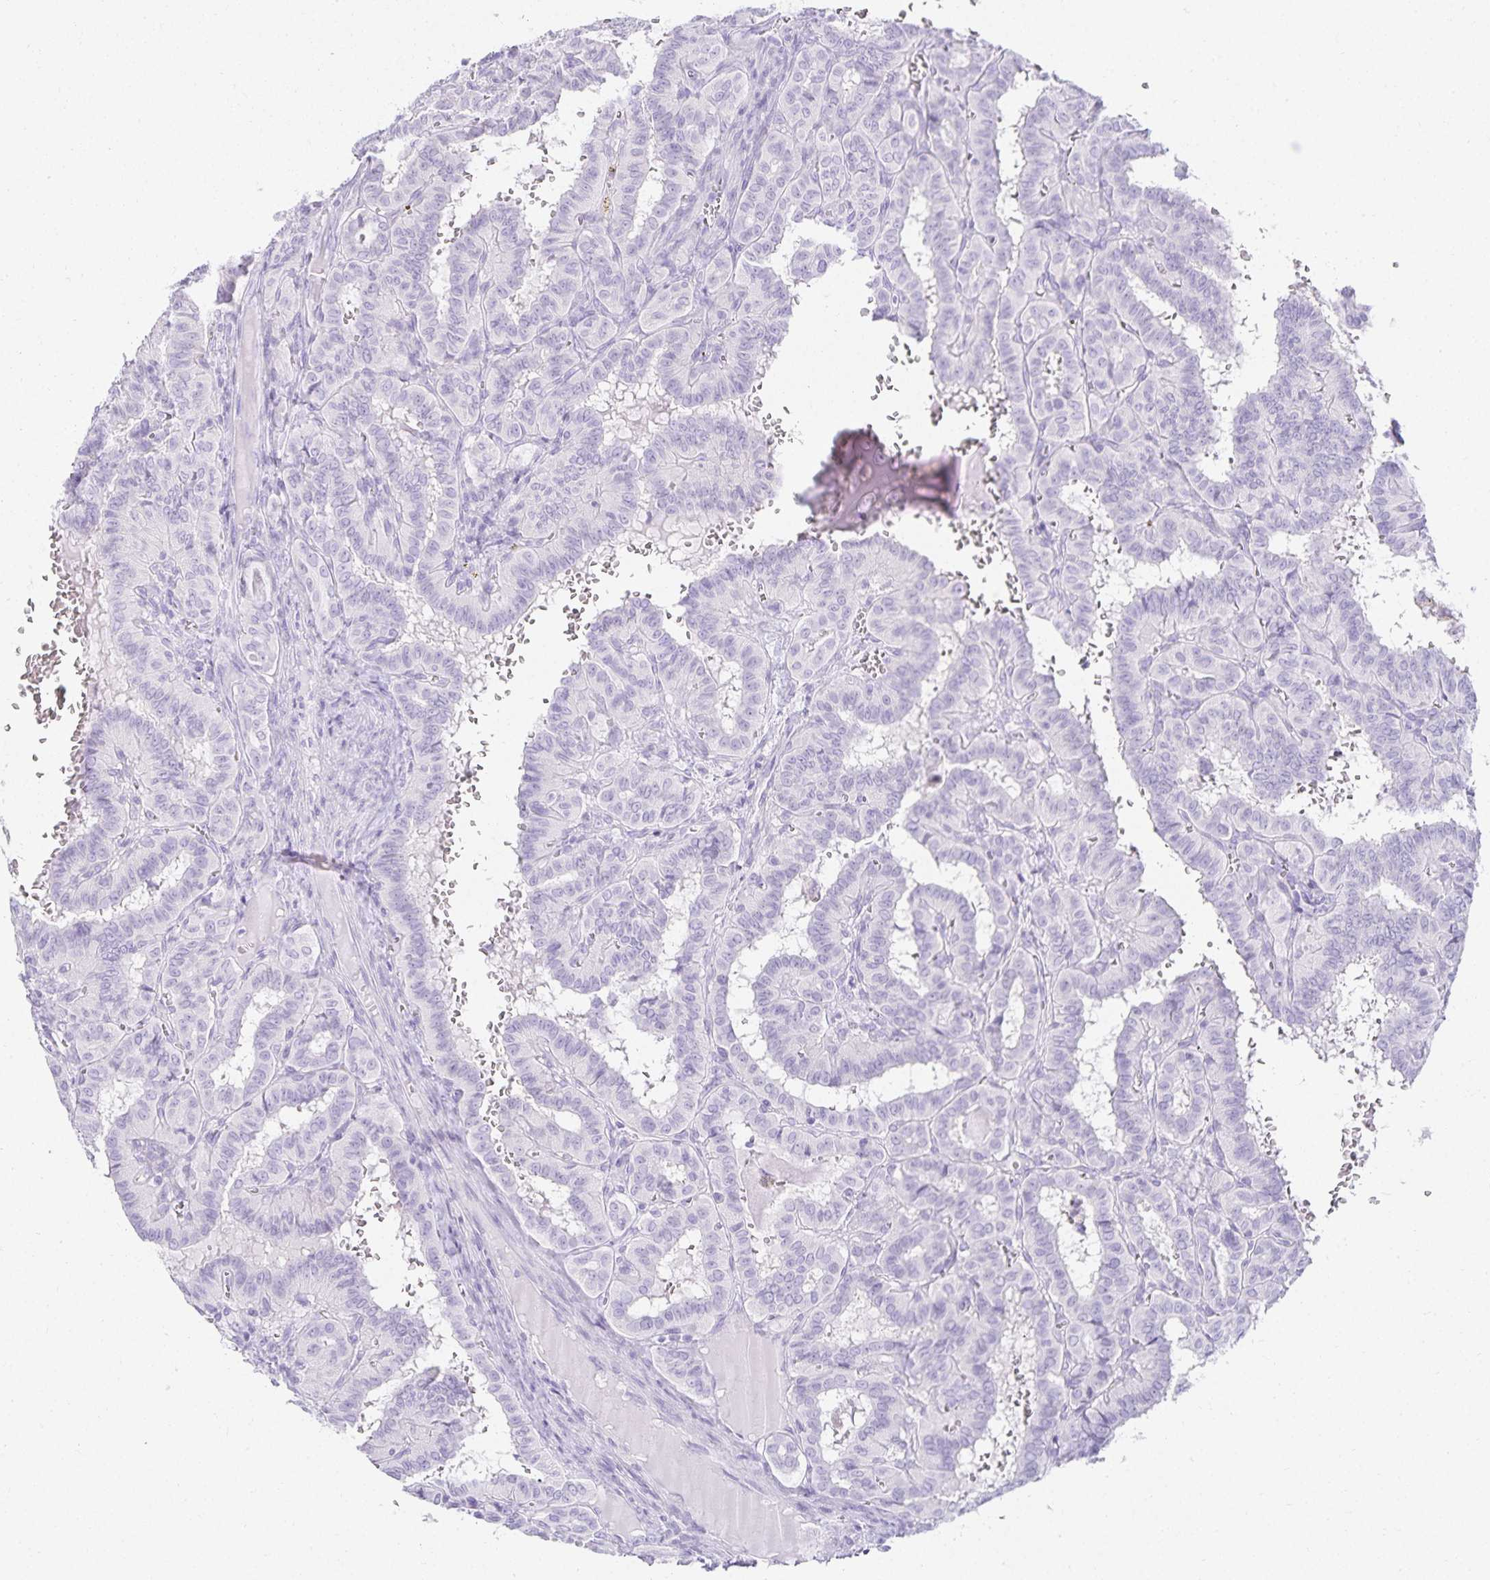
{"staining": {"intensity": "negative", "quantity": "none", "location": "none"}, "tissue": "thyroid cancer", "cell_type": "Tumor cells", "image_type": "cancer", "snomed": [{"axis": "morphology", "description": "Papillary adenocarcinoma, NOS"}, {"axis": "topography", "description": "Thyroid gland"}], "caption": "Thyroid papillary adenocarcinoma stained for a protein using IHC reveals no expression tumor cells.", "gene": "GP2", "patient": {"sex": "female", "age": 21}}